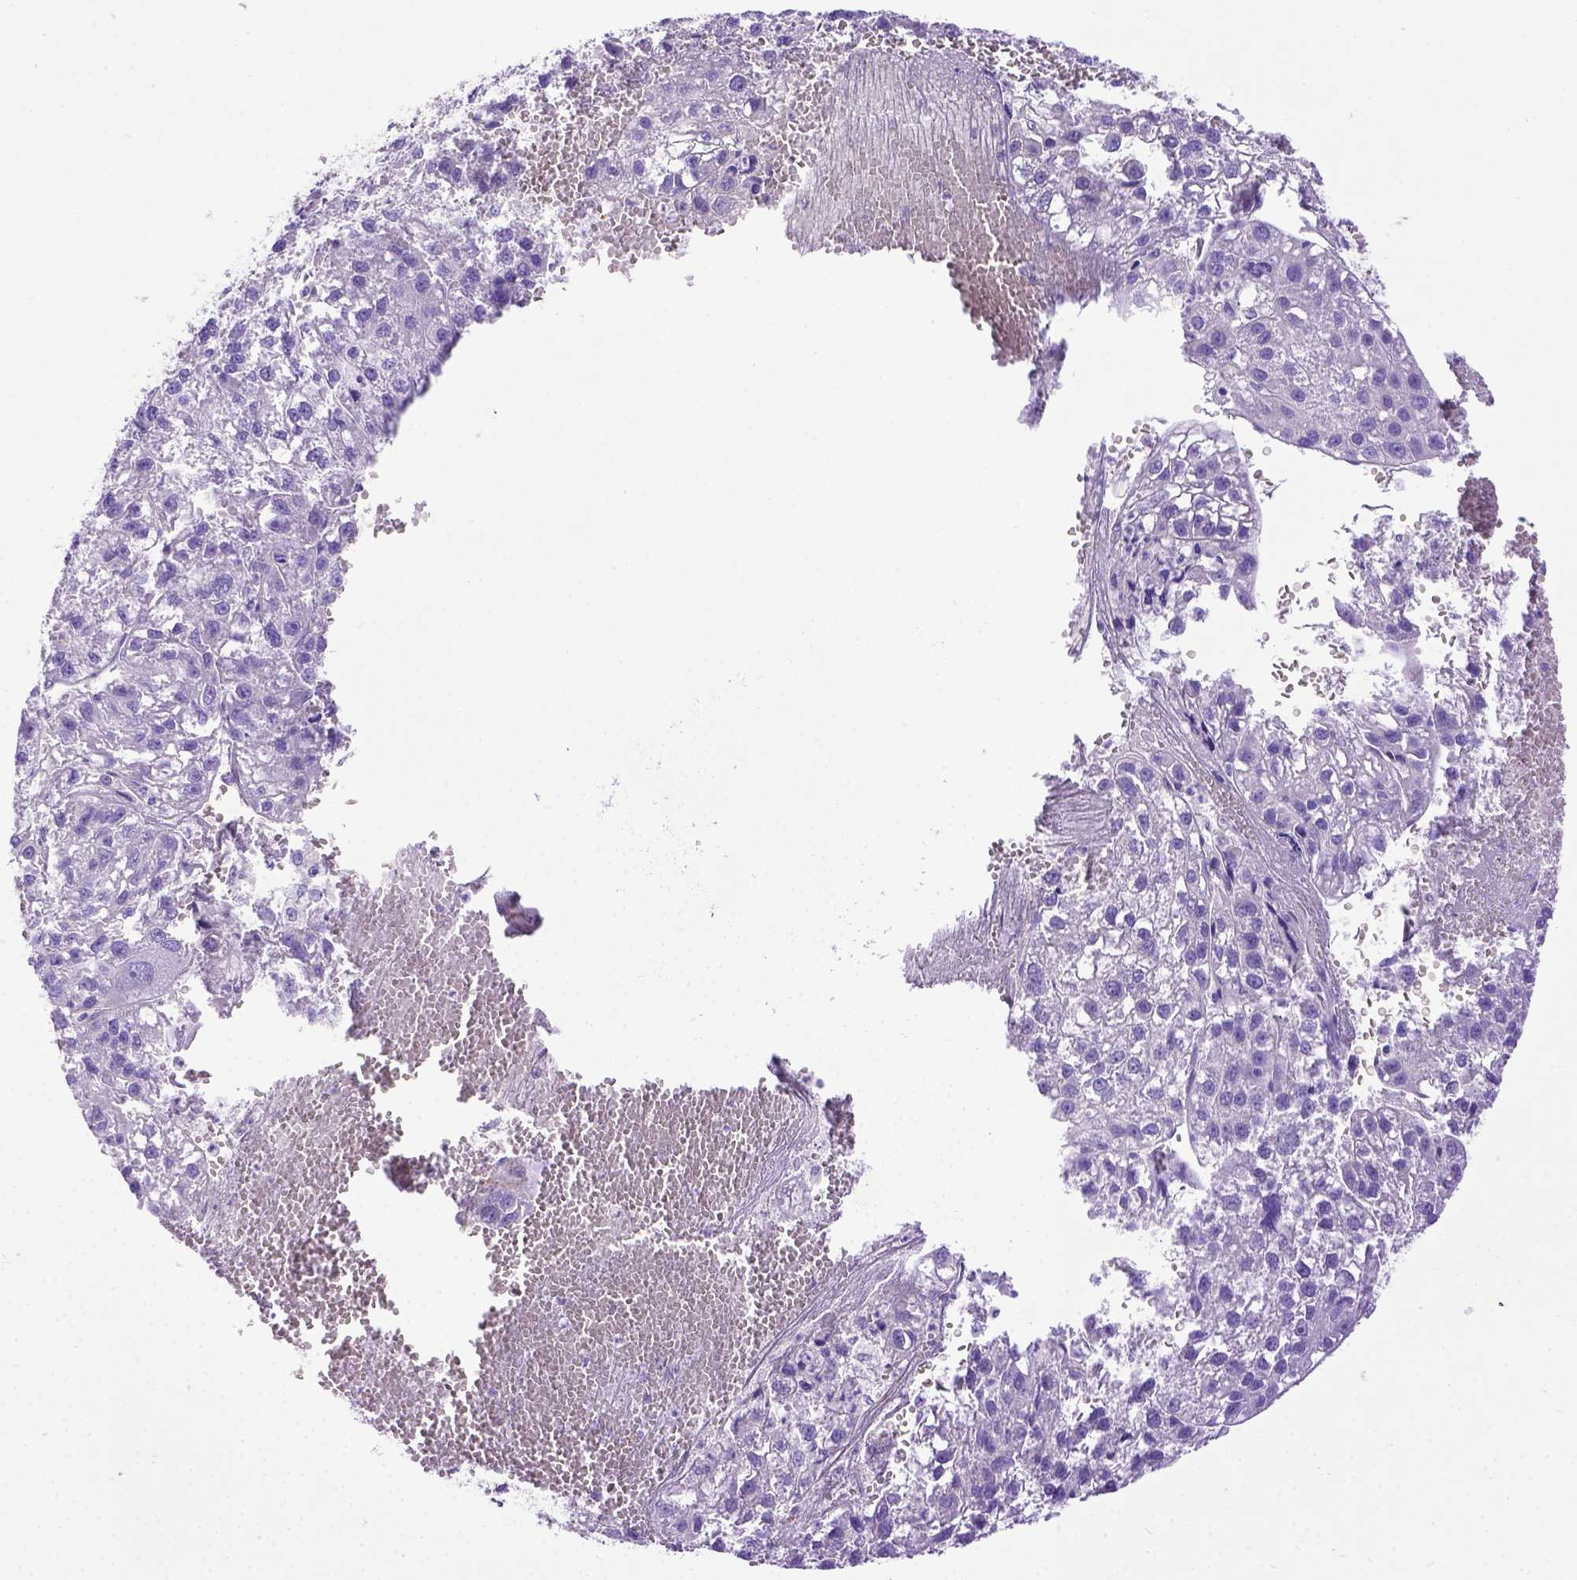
{"staining": {"intensity": "negative", "quantity": "none", "location": "none"}, "tissue": "liver cancer", "cell_type": "Tumor cells", "image_type": "cancer", "snomed": [{"axis": "morphology", "description": "Carcinoma, Hepatocellular, NOS"}, {"axis": "topography", "description": "Liver"}], "caption": "An image of hepatocellular carcinoma (liver) stained for a protein reveals no brown staining in tumor cells.", "gene": "LRRC18", "patient": {"sex": "female", "age": 70}}